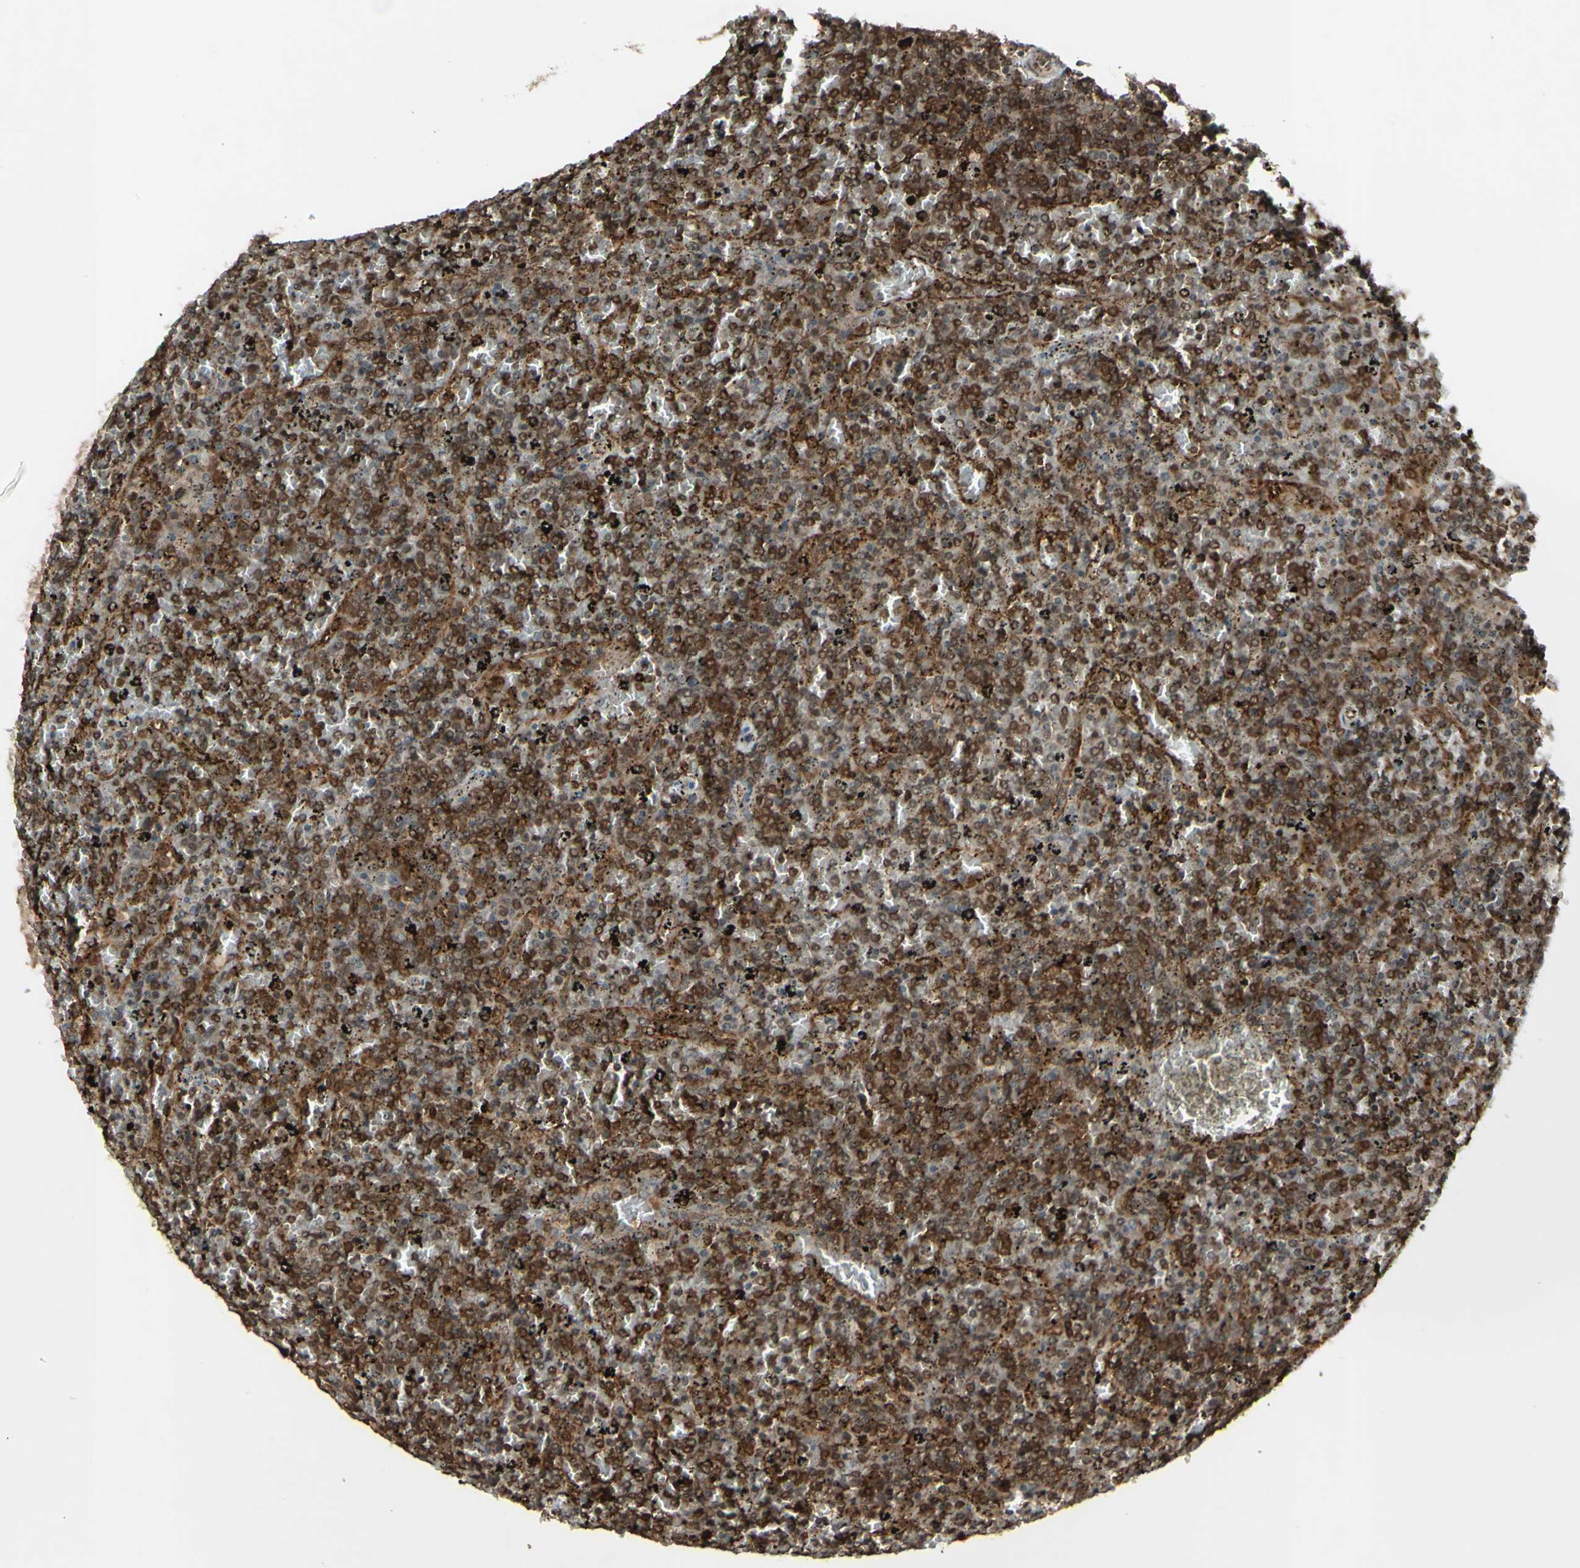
{"staining": {"intensity": "strong", "quantity": ">75%", "location": "cytoplasmic/membranous"}, "tissue": "lymphoma", "cell_type": "Tumor cells", "image_type": "cancer", "snomed": [{"axis": "morphology", "description": "Malignant lymphoma, non-Hodgkin's type, Low grade"}, {"axis": "topography", "description": "Spleen"}], "caption": "Immunohistochemical staining of lymphoma reveals high levels of strong cytoplasmic/membranous positivity in approximately >75% of tumor cells. The protein of interest is stained brown, and the nuclei are stained in blue (DAB (3,3'-diaminobenzidine) IHC with brightfield microscopy, high magnification).", "gene": "BLNK", "patient": {"sex": "female", "age": 77}}